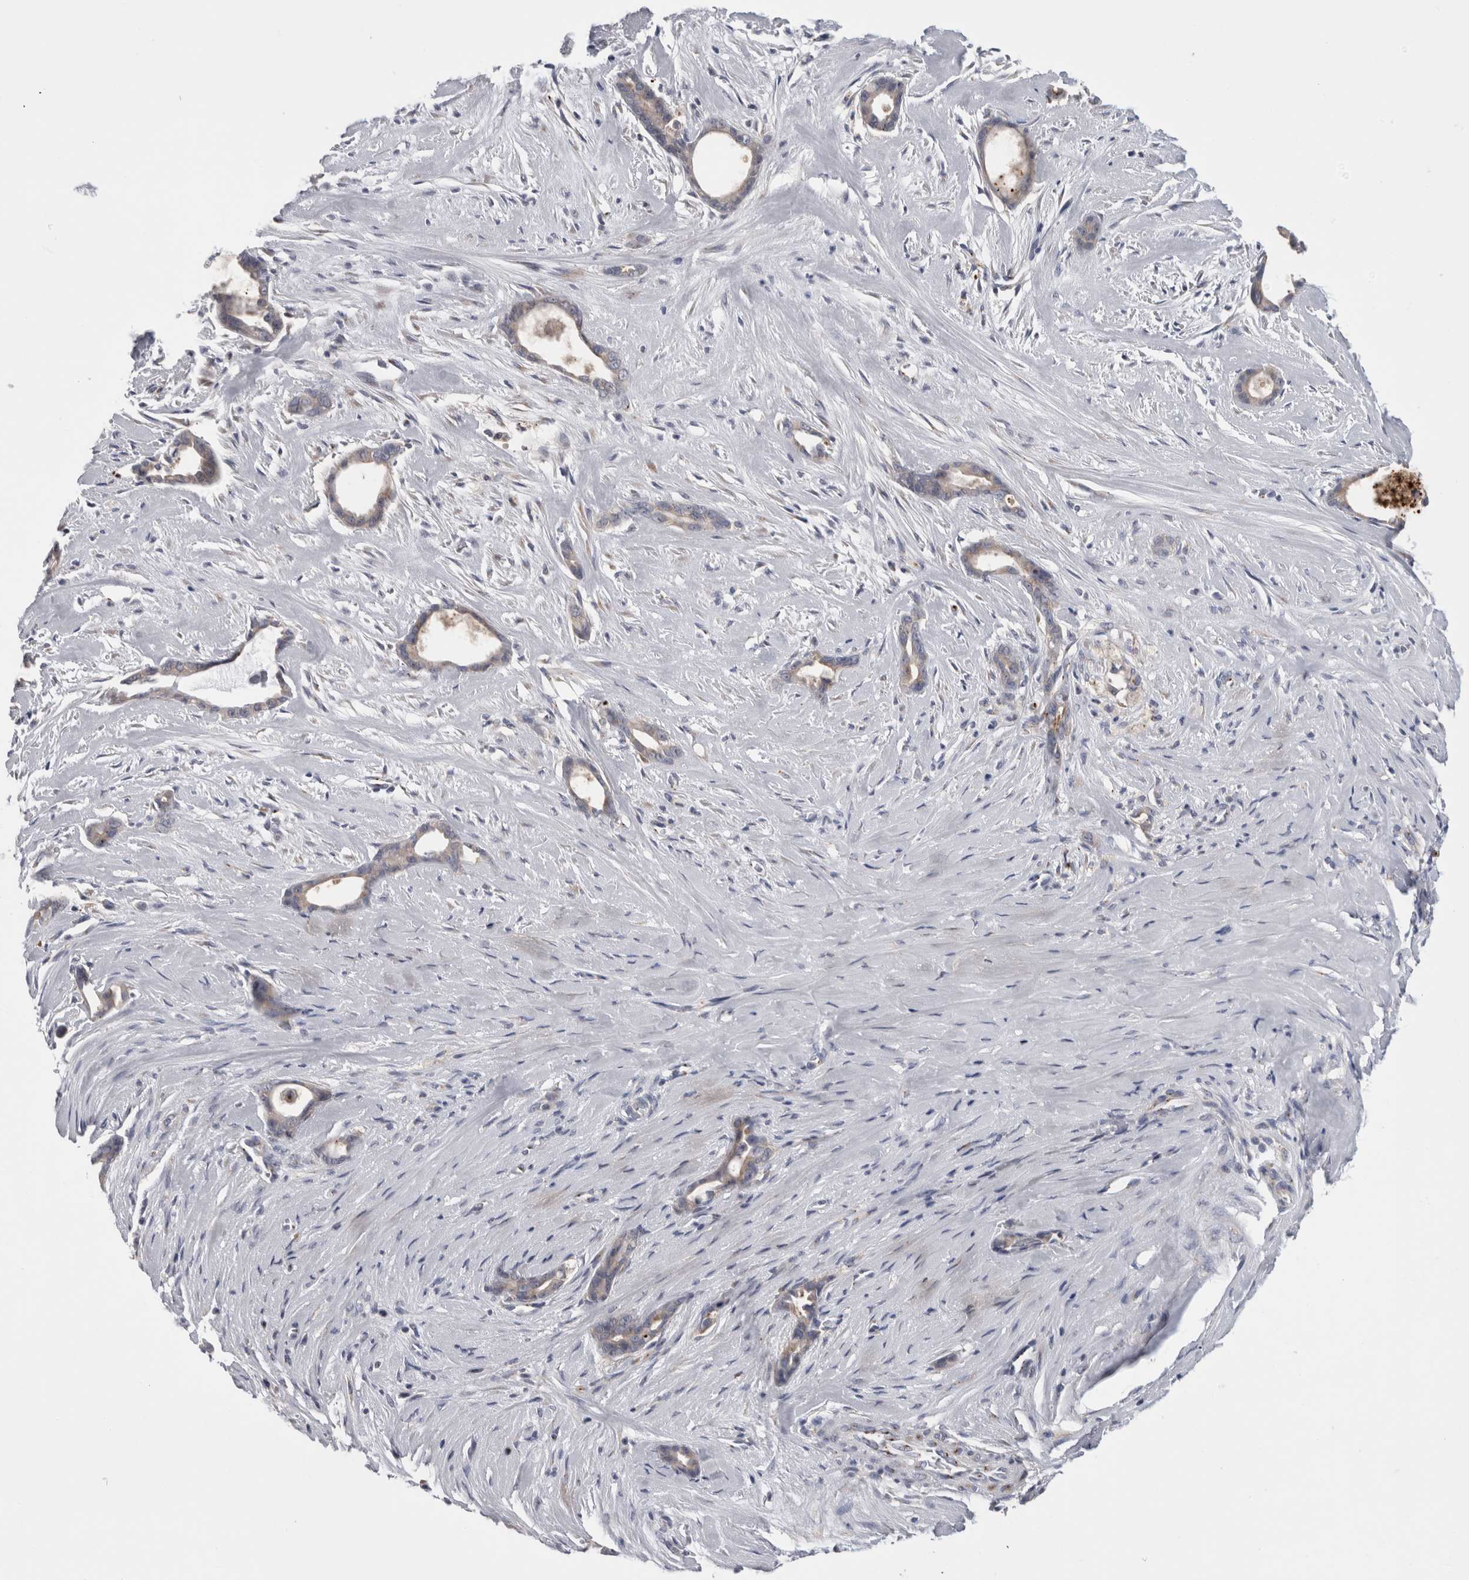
{"staining": {"intensity": "negative", "quantity": "none", "location": "none"}, "tissue": "liver cancer", "cell_type": "Tumor cells", "image_type": "cancer", "snomed": [{"axis": "morphology", "description": "Cholangiocarcinoma"}, {"axis": "topography", "description": "Liver"}], "caption": "DAB (3,3'-diaminobenzidine) immunohistochemical staining of liver cholangiocarcinoma demonstrates no significant positivity in tumor cells.", "gene": "AKAP9", "patient": {"sex": "female", "age": 55}}